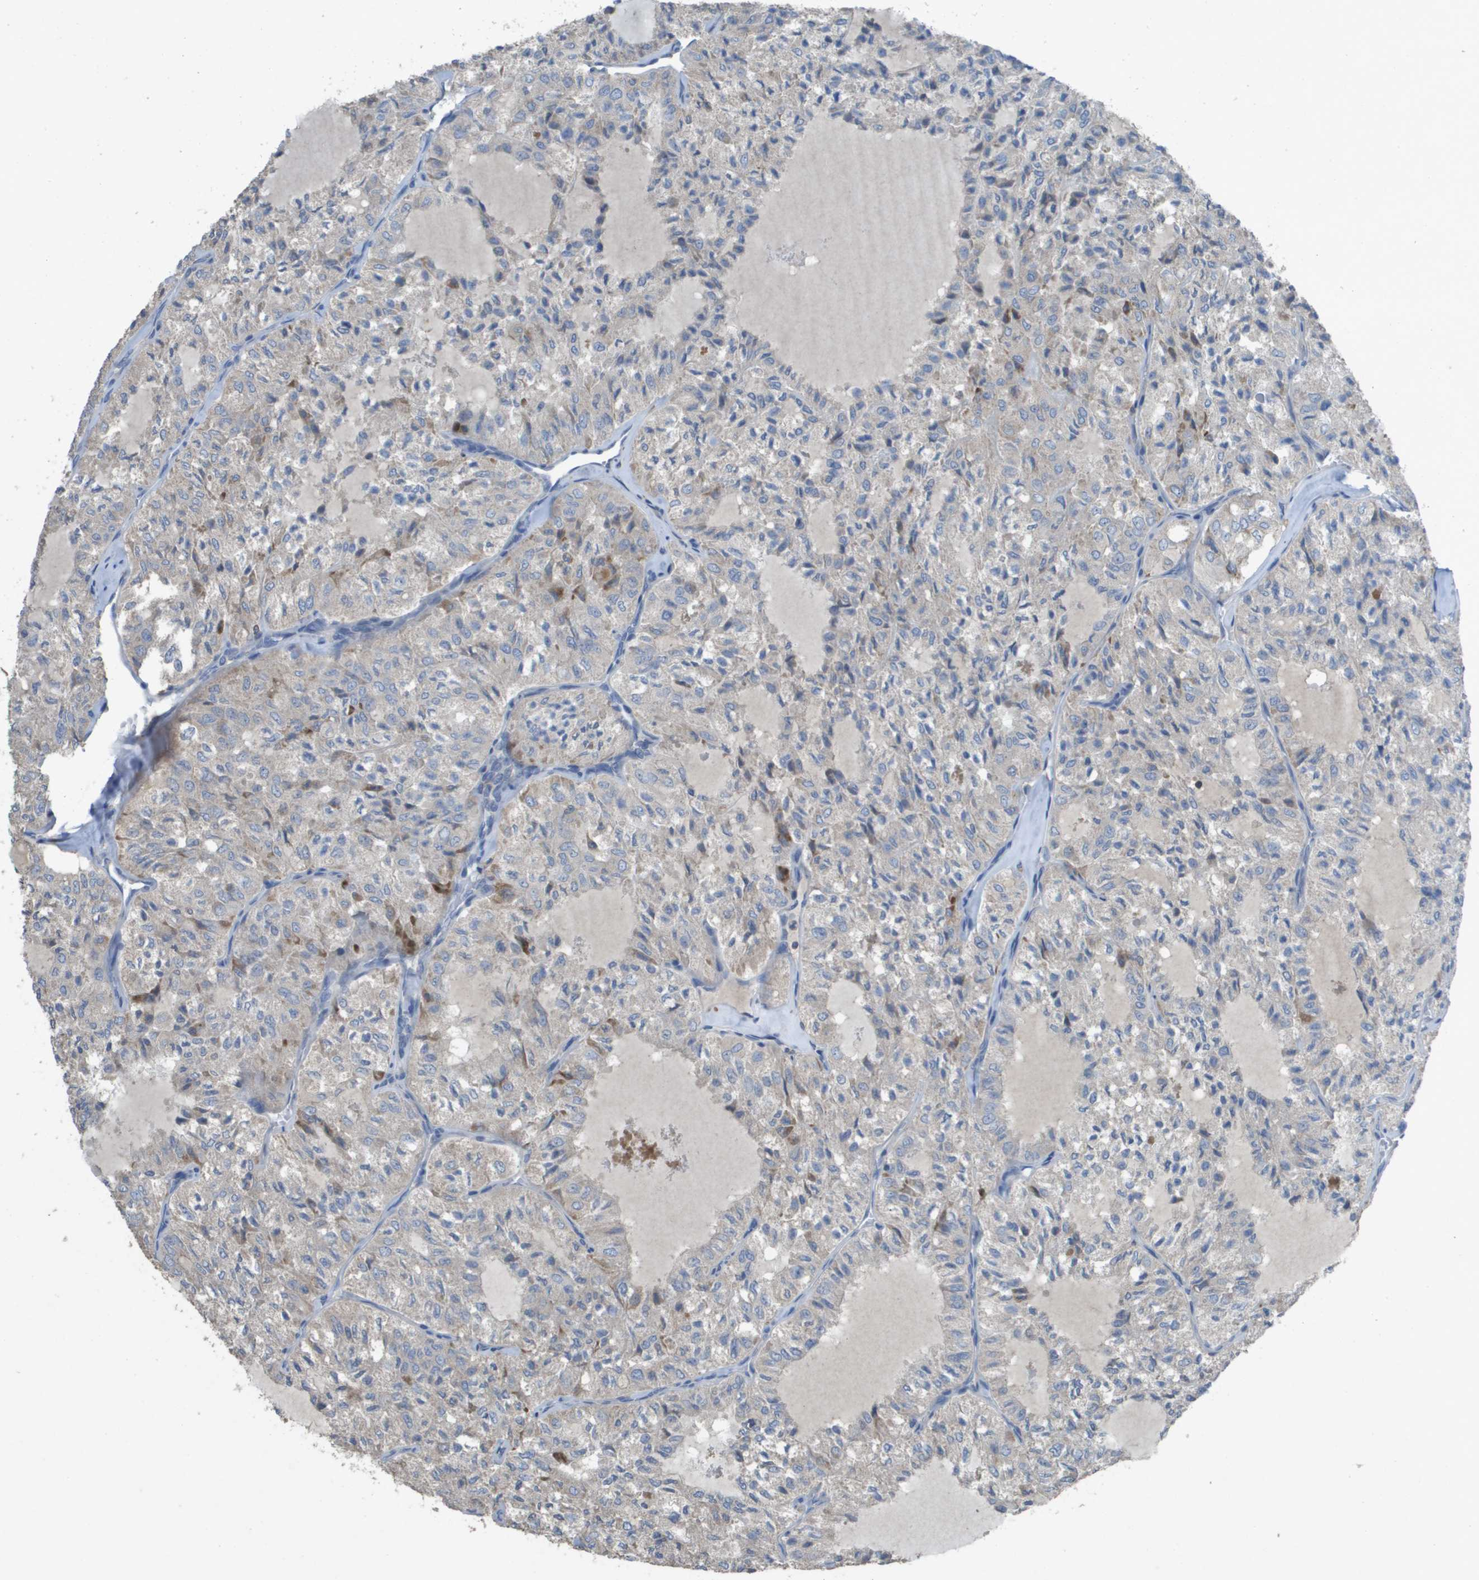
{"staining": {"intensity": "negative", "quantity": "none", "location": "none"}, "tissue": "thyroid cancer", "cell_type": "Tumor cells", "image_type": "cancer", "snomed": [{"axis": "morphology", "description": "Follicular adenoma carcinoma, NOS"}, {"axis": "topography", "description": "Thyroid gland"}], "caption": "Thyroid follicular adenoma carcinoma was stained to show a protein in brown. There is no significant positivity in tumor cells.", "gene": "CLCA4", "patient": {"sex": "male", "age": 75}}